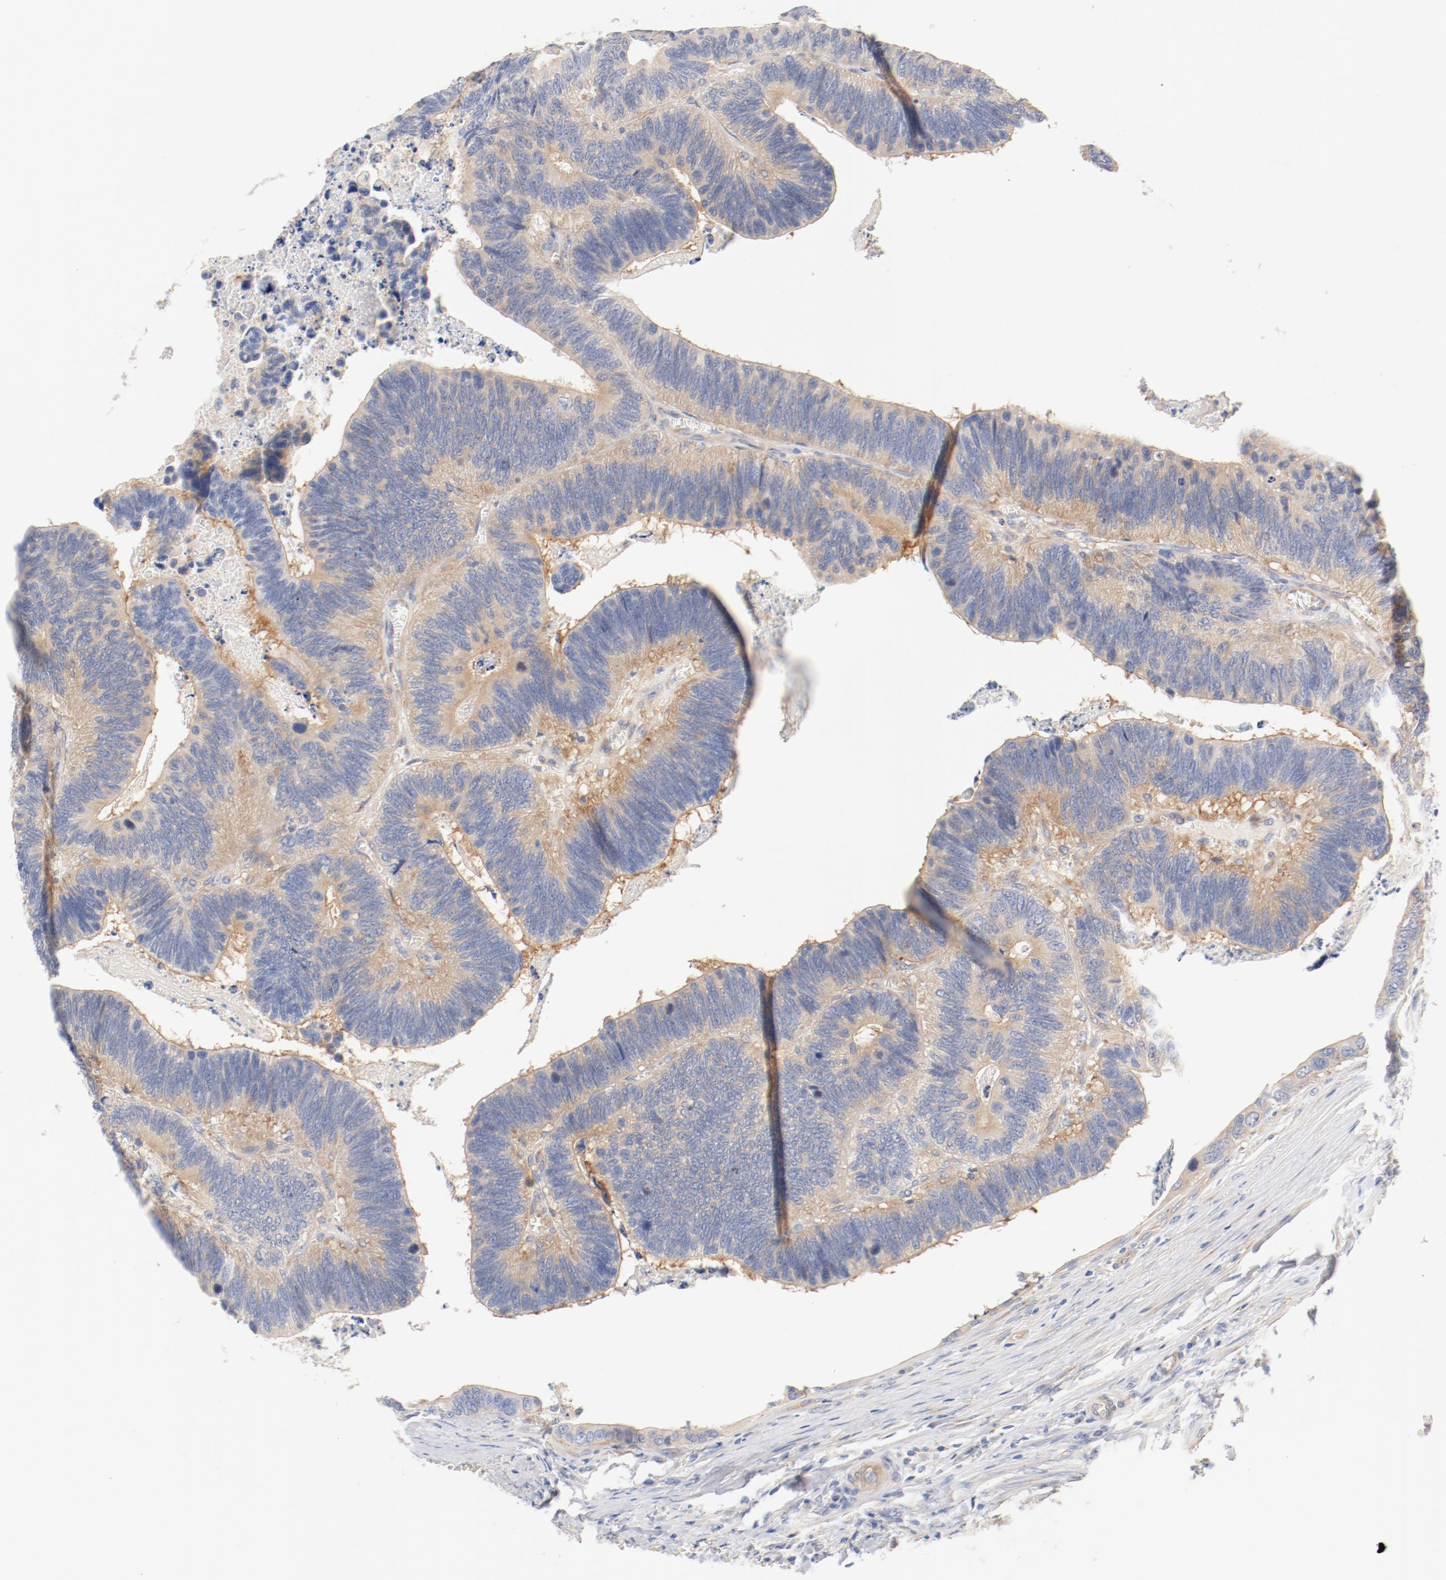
{"staining": {"intensity": "moderate", "quantity": ">75%", "location": "cytoplasmic/membranous"}, "tissue": "colorectal cancer", "cell_type": "Tumor cells", "image_type": "cancer", "snomed": [{"axis": "morphology", "description": "Adenocarcinoma, NOS"}, {"axis": "topography", "description": "Colon"}], "caption": "A medium amount of moderate cytoplasmic/membranous positivity is appreciated in approximately >75% of tumor cells in colorectal cancer (adenocarcinoma) tissue.", "gene": "DYNC1H1", "patient": {"sex": "male", "age": 72}}